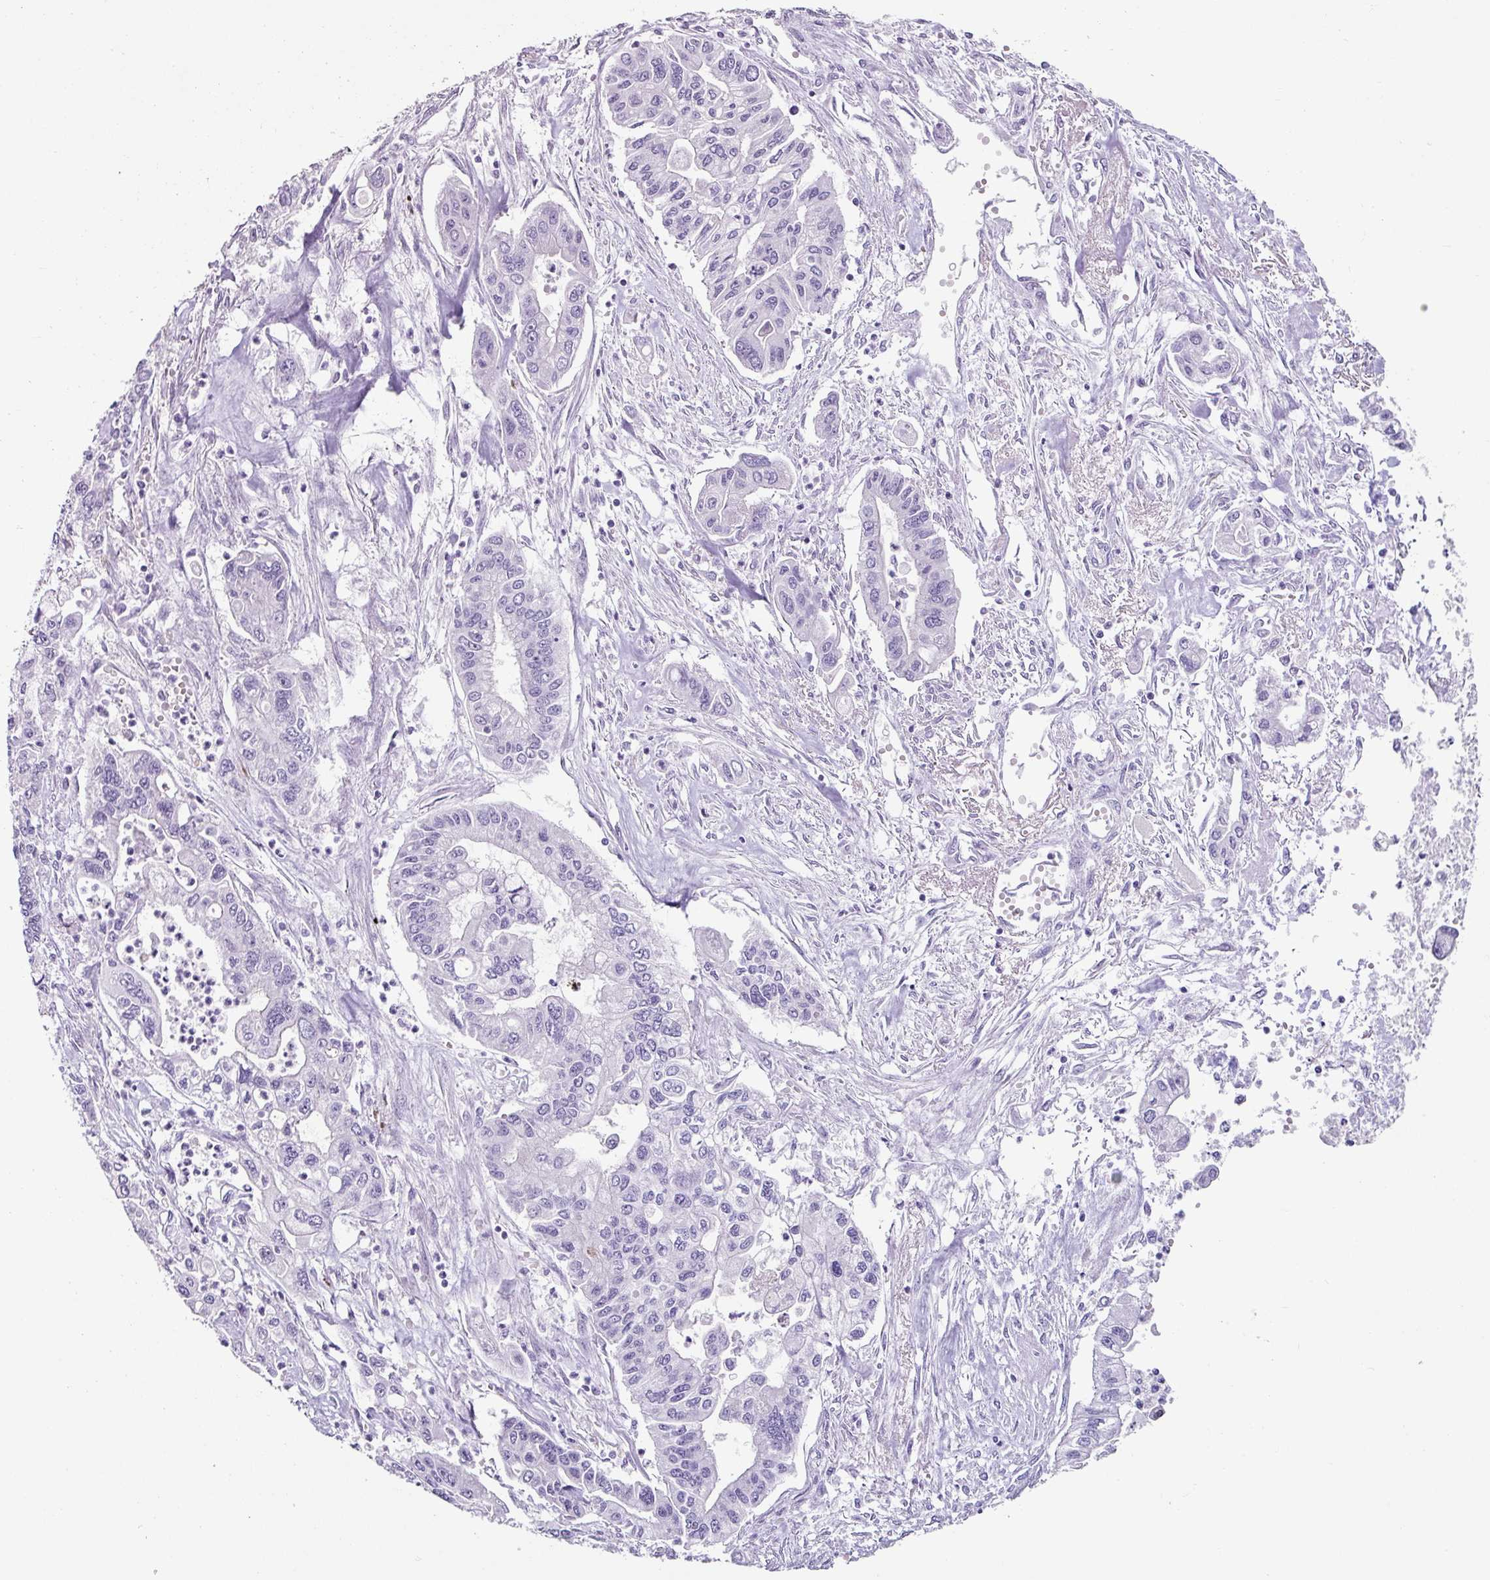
{"staining": {"intensity": "negative", "quantity": "none", "location": "none"}, "tissue": "pancreatic cancer", "cell_type": "Tumor cells", "image_type": "cancer", "snomed": [{"axis": "morphology", "description": "Adenocarcinoma, NOS"}, {"axis": "topography", "description": "Pancreas"}], "caption": "Immunohistochemical staining of pancreatic cancer (adenocarcinoma) displays no significant expression in tumor cells.", "gene": "TRA2A", "patient": {"sex": "male", "age": 62}}